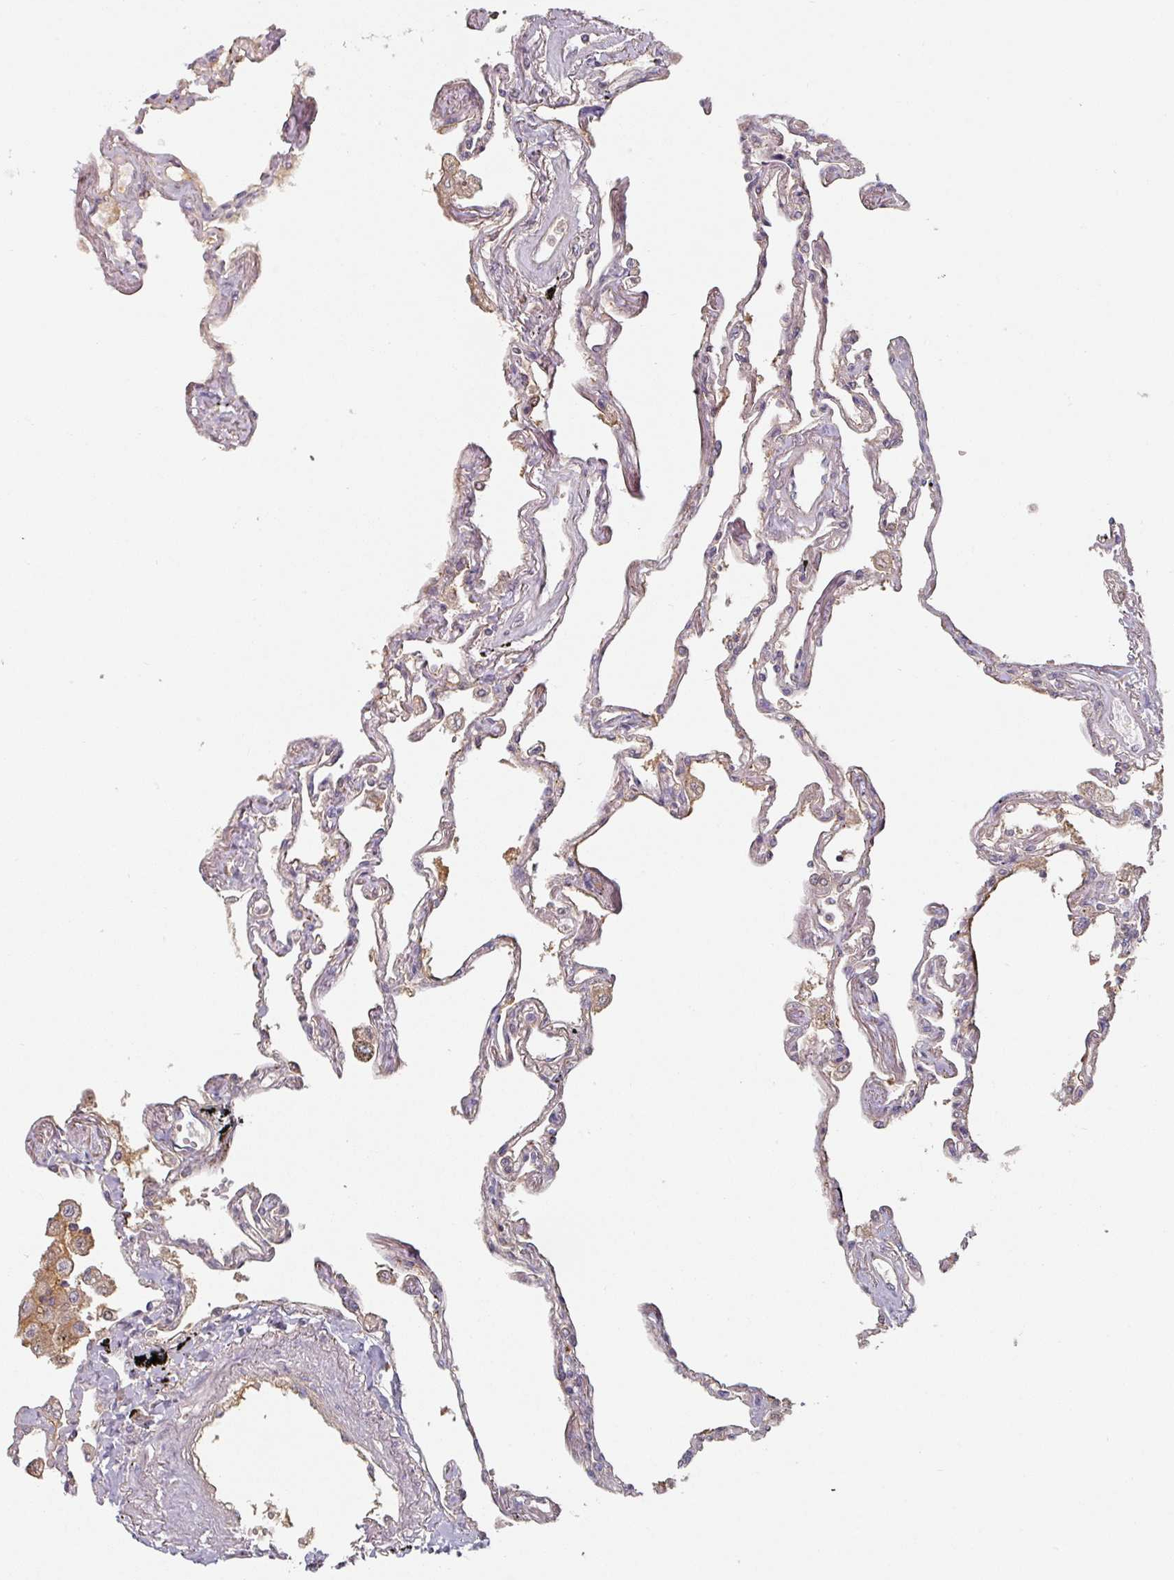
{"staining": {"intensity": "weak", "quantity": "25%-75%", "location": "cytoplasmic/membranous"}, "tissue": "lung", "cell_type": "Alveolar cells", "image_type": "normal", "snomed": [{"axis": "morphology", "description": "Normal tissue, NOS"}, {"axis": "topography", "description": "Lung"}], "caption": "DAB (3,3'-diaminobenzidine) immunohistochemical staining of benign lung displays weak cytoplasmic/membranous protein staining in about 25%-75% of alveolar cells.", "gene": "CEP78", "patient": {"sex": "female", "age": 67}}